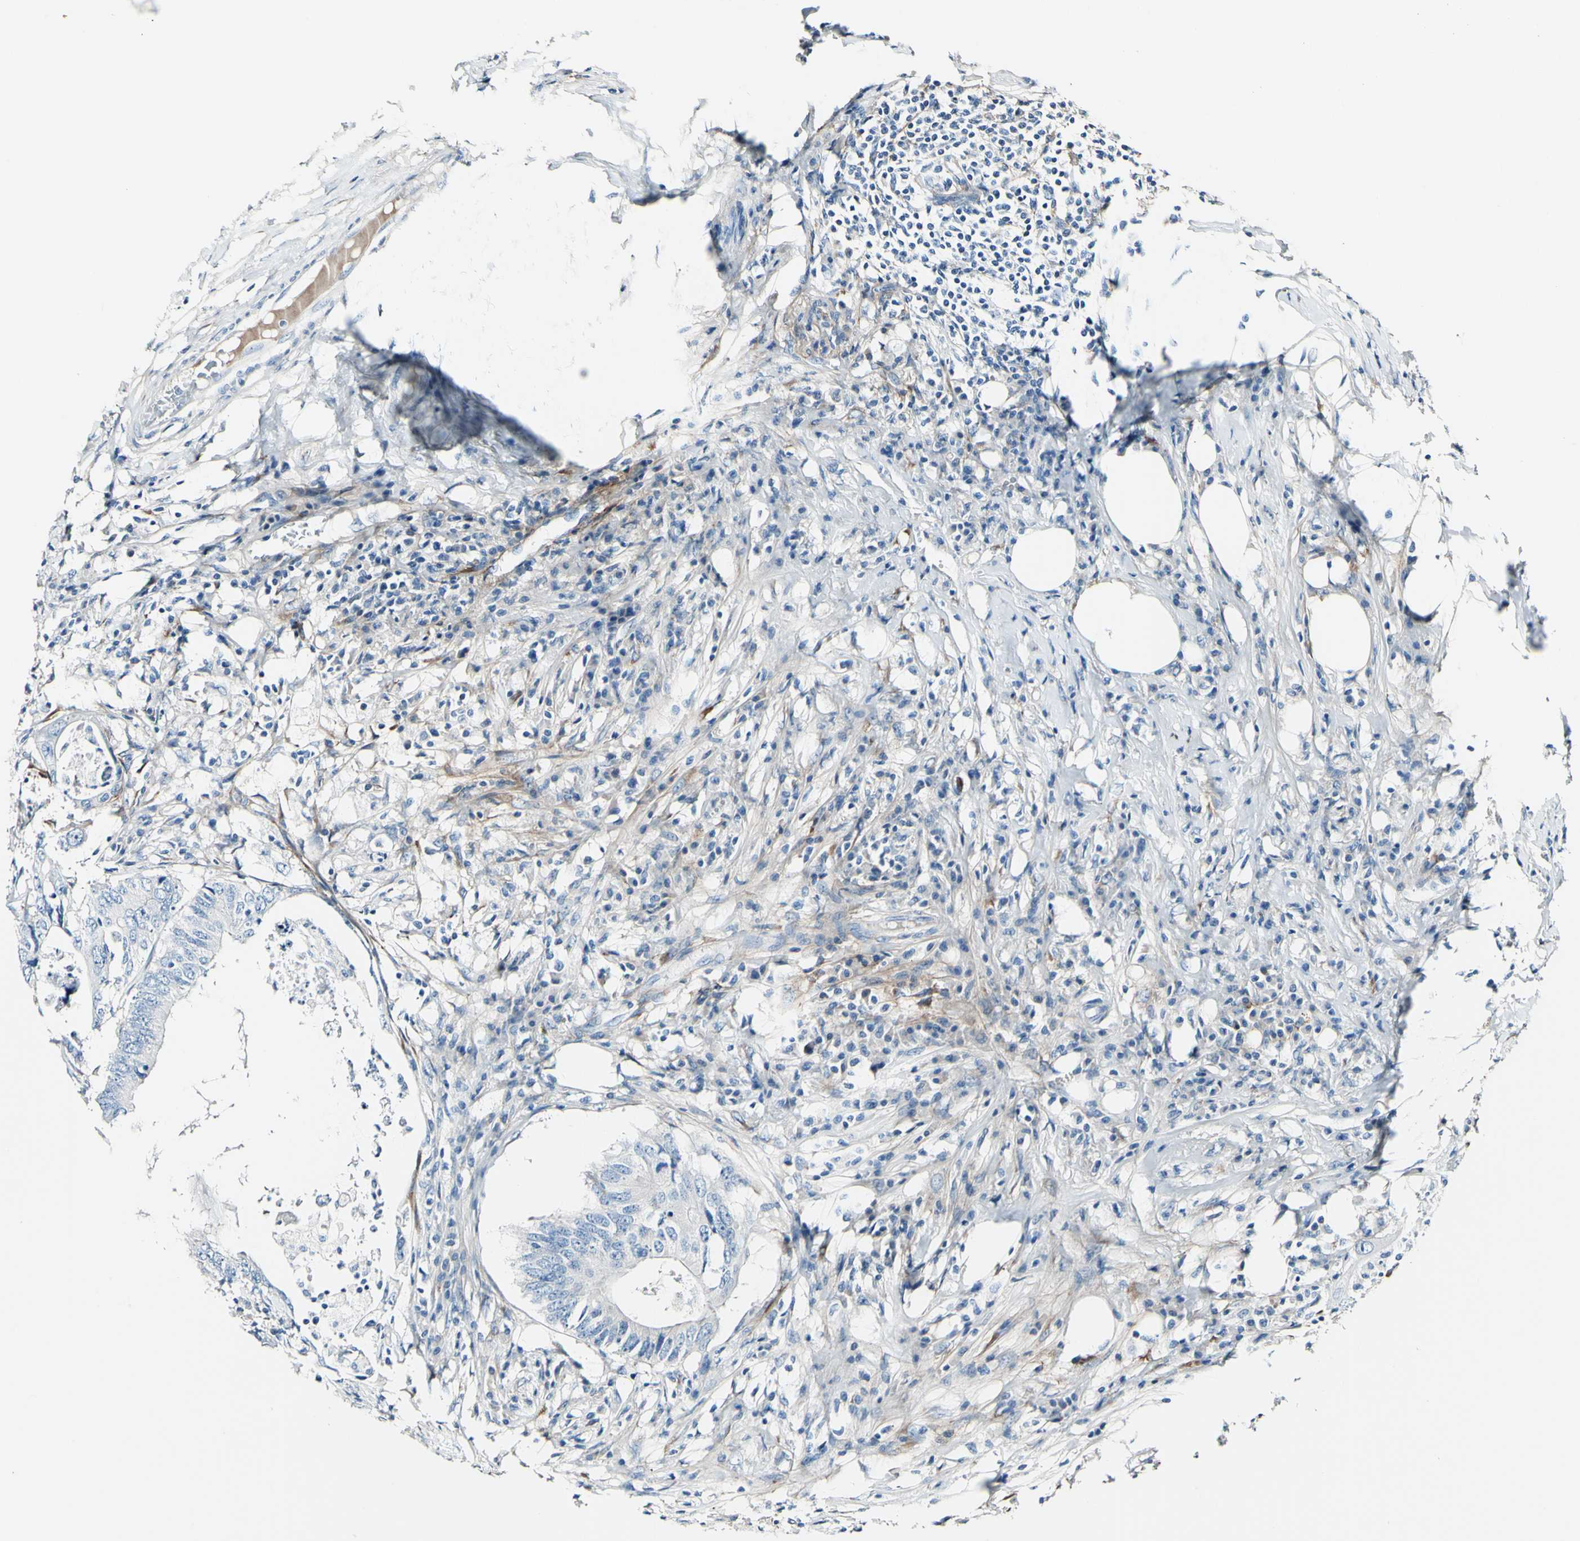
{"staining": {"intensity": "negative", "quantity": "none", "location": "none"}, "tissue": "colorectal cancer", "cell_type": "Tumor cells", "image_type": "cancer", "snomed": [{"axis": "morphology", "description": "Adenocarcinoma, NOS"}, {"axis": "topography", "description": "Colon"}], "caption": "Photomicrograph shows no significant protein expression in tumor cells of colorectal cancer (adenocarcinoma).", "gene": "COL6A3", "patient": {"sex": "male", "age": 71}}